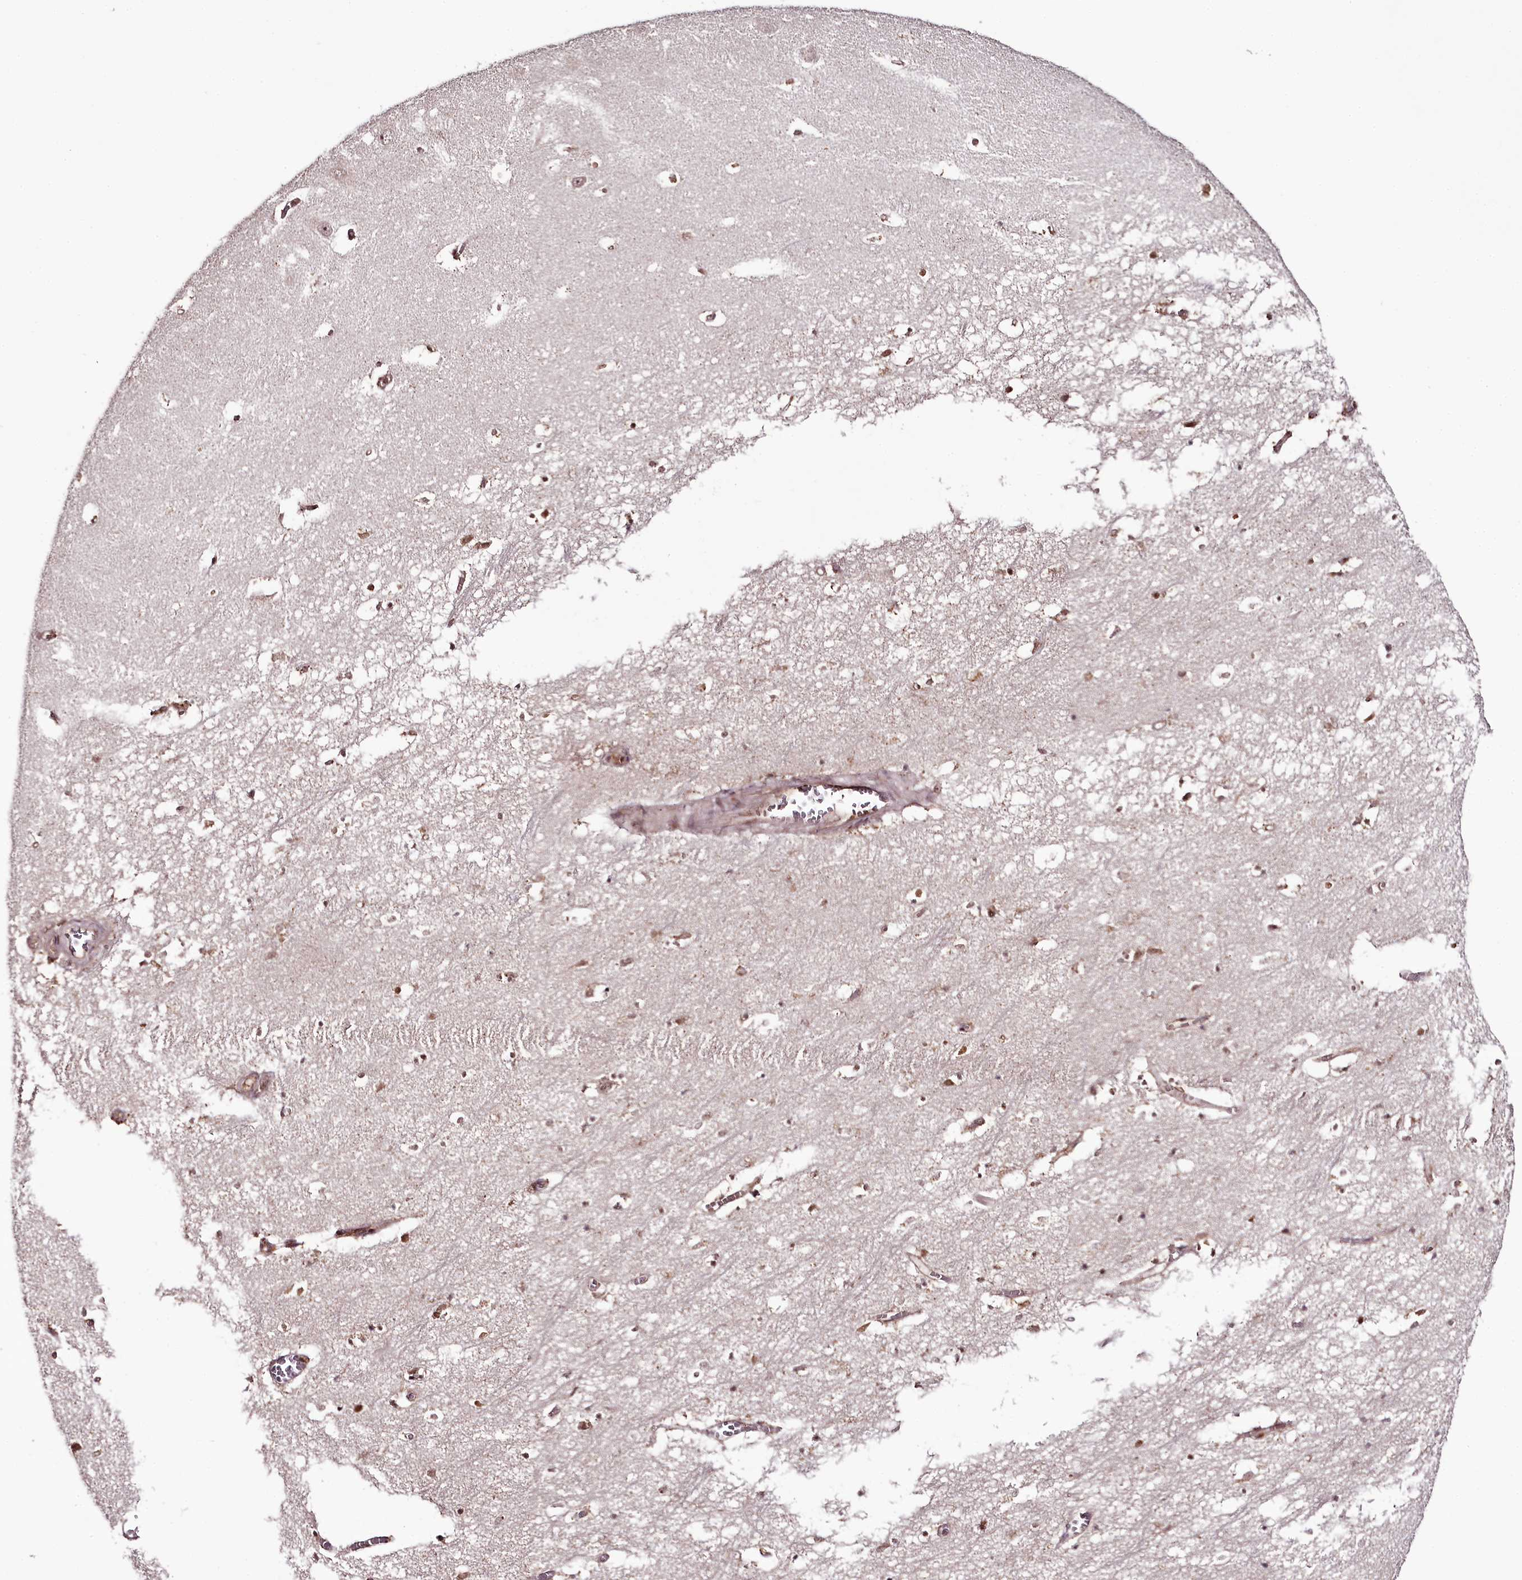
{"staining": {"intensity": "moderate", "quantity": "25%-75%", "location": "nuclear"}, "tissue": "hippocampus", "cell_type": "Glial cells", "image_type": "normal", "snomed": [{"axis": "morphology", "description": "Normal tissue, NOS"}, {"axis": "topography", "description": "Hippocampus"}], "caption": "Glial cells display medium levels of moderate nuclear positivity in approximately 25%-75% of cells in normal human hippocampus. Ihc stains the protein in brown and the nuclei are stained blue.", "gene": "THYN1", "patient": {"sex": "female", "age": 64}}